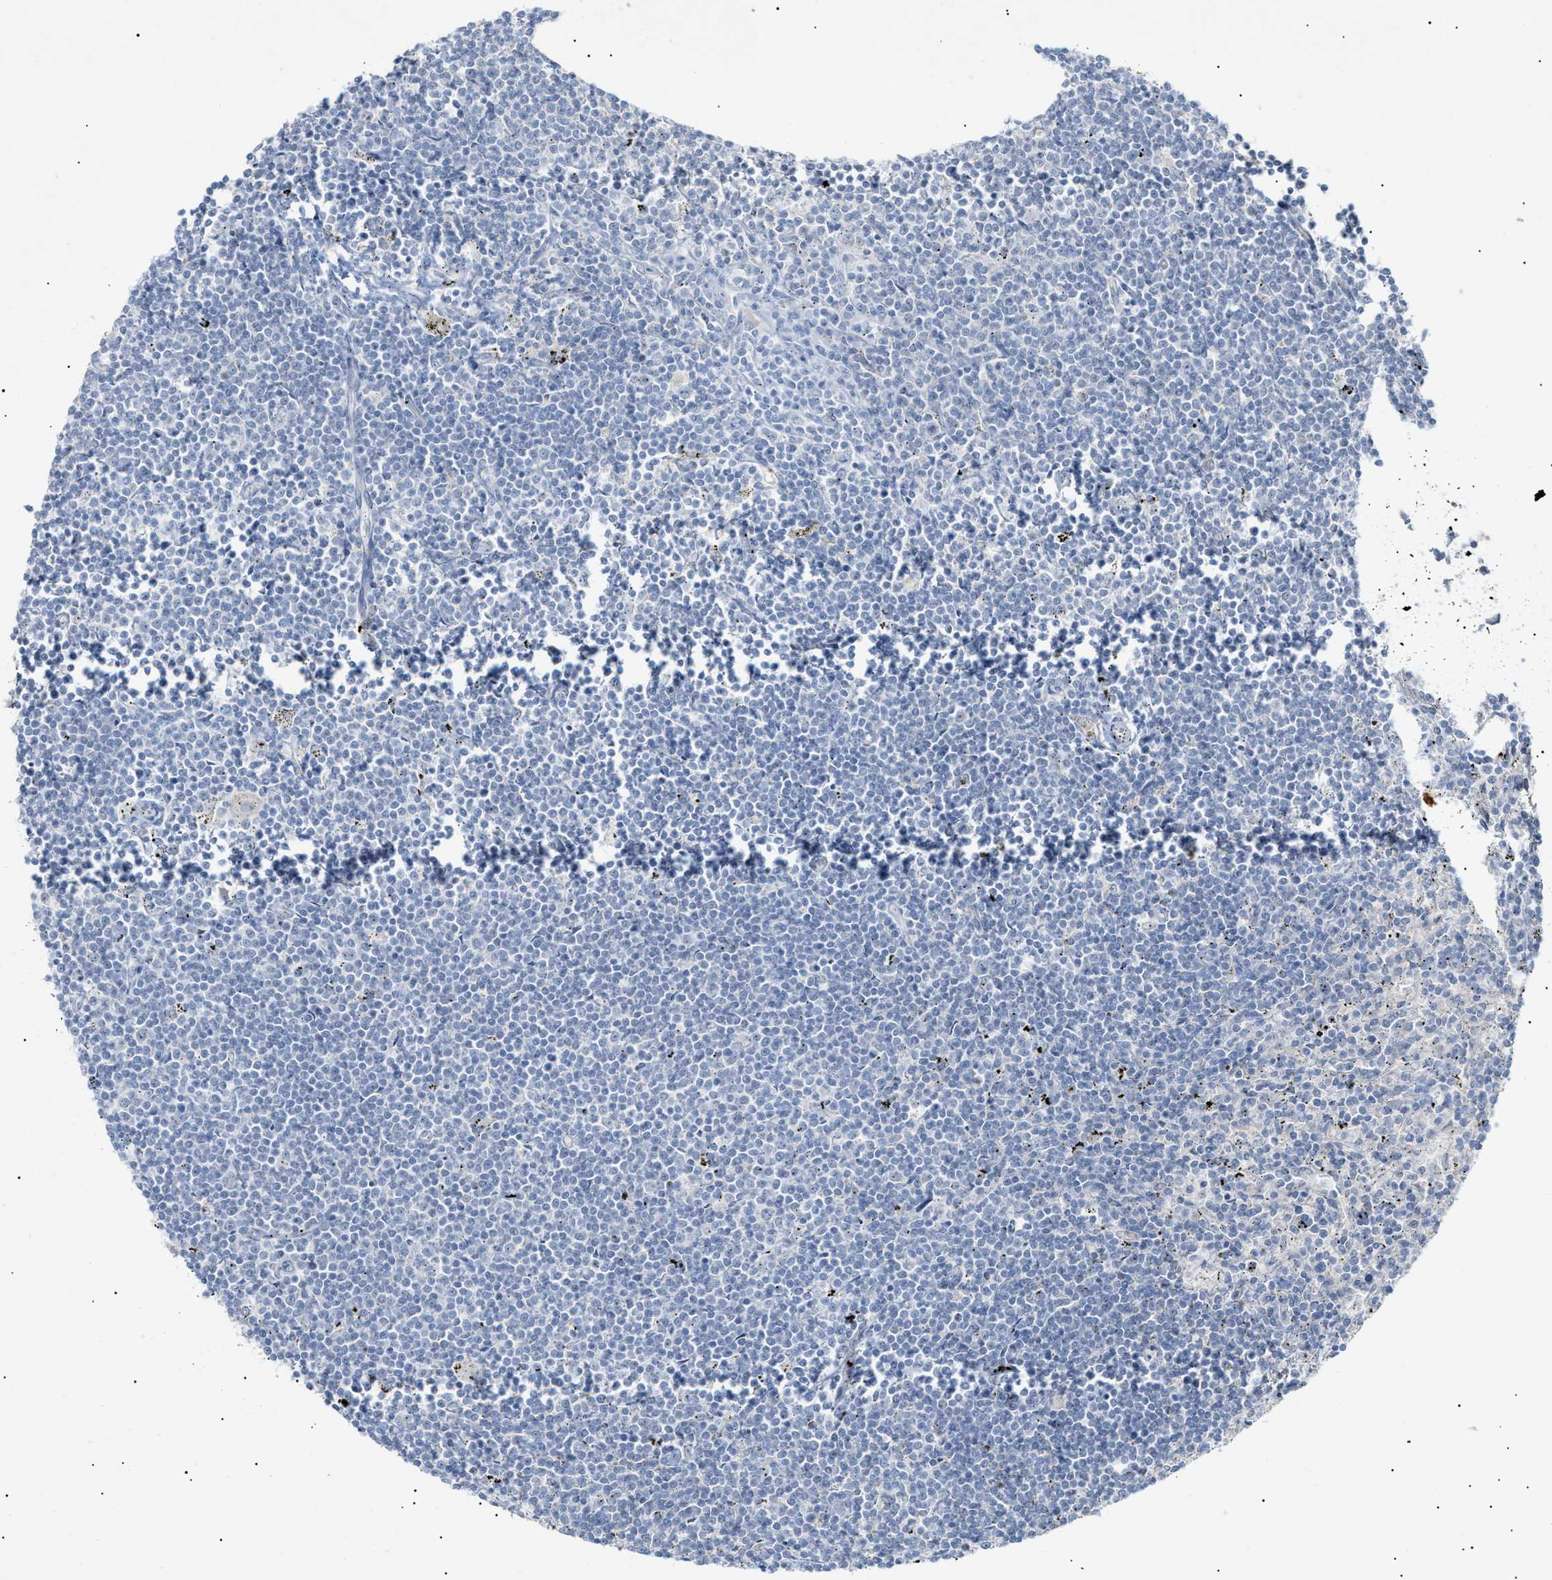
{"staining": {"intensity": "negative", "quantity": "none", "location": "none"}, "tissue": "lymphoma", "cell_type": "Tumor cells", "image_type": "cancer", "snomed": [{"axis": "morphology", "description": "Malignant lymphoma, non-Hodgkin's type, Low grade"}, {"axis": "topography", "description": "Spleen"}], "caption": "The immunohistochemistry (IHC) image has no significant positivity in tumor cells of lymphoma tissue. (DAB (3,3'-diaminobenzidine) immunohistochemistry (IHC) visualized using brightfield microscopy, high magnification).", "gene": "SLC25A31", "patient": {"sex": "male", "age": 76}}